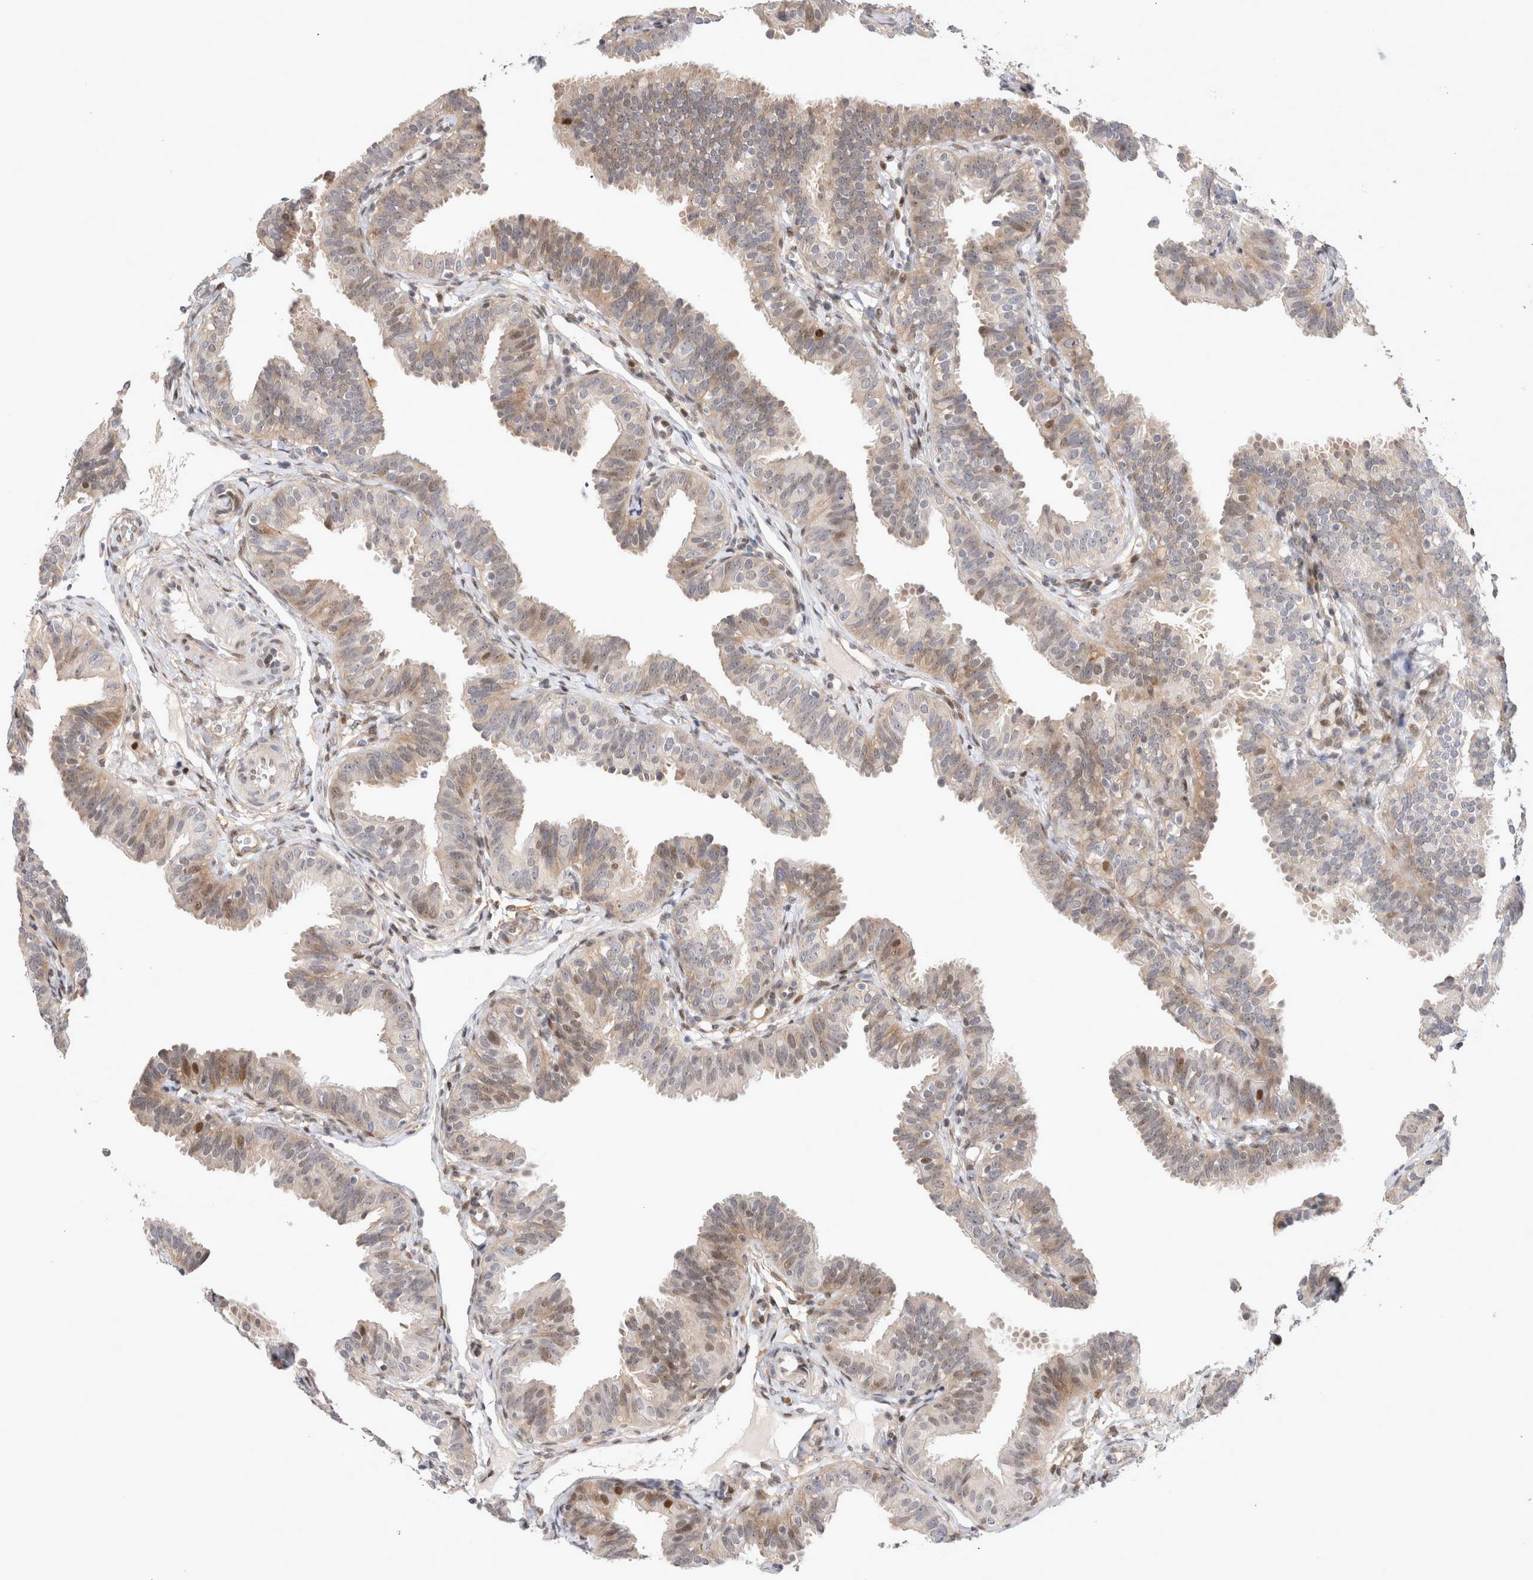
{"staining": {"intensity": "weak", "quantity": ">75%", "location": "cytoplasmic/membranous,nuclear"}, "tissue": "fallopian tube", "cell_type": "Glandular cells", "image_type": "normal", "snomed": [{"axis": "morphology", "description": "Normal tissue, NOS"}, {"axis": "topography", "description": "Fallopian tube"}], "caption": "A brown stain labels weak cytoplasmic/membranous,nuclear staining of a protein in glandular cells of unremarkable human fallopian tube. The staining is performed using DAB (3,3'-diaminobenzidine) brown chromogen to label protein expression. The nuclei are counter-stained blue using hematoxylin.", "gene": "TCF4", "patient": {"sex": "female", "age": 35}}